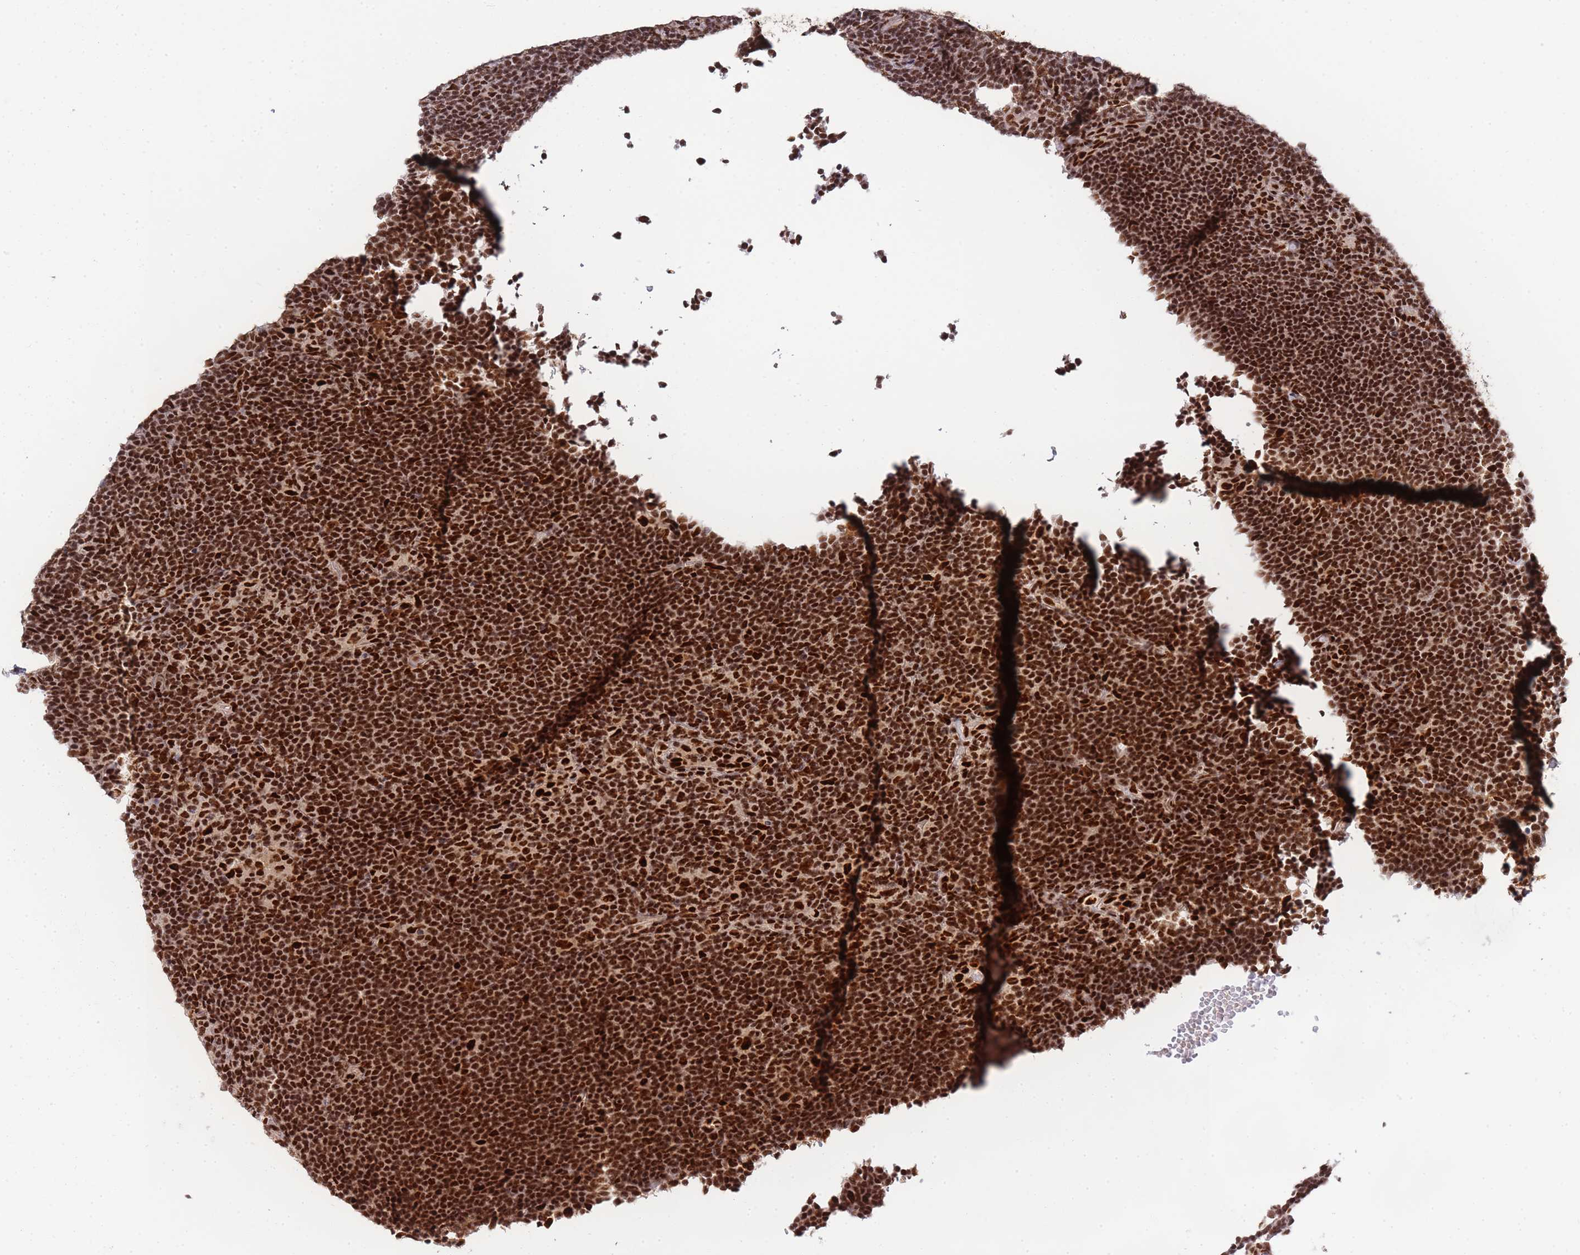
{"staining": {"intensity": "strong", "quantity": ">75%", "location": "nuclear"}, "tissue": "lymphoma", "cell_type": "Tumor cells", "image_type": "cancer", "snomed": [{"axis": "morphology", "description": "Hodgkin's disease, NOS"}, {"axis": "topography", "description": "Lymph node"}], "caption": "There is high levels of strong nuclear staining in tumor cells of lymphoma, as demonstrated by immunohistochemical staining (brown color).", "gene": "PRKDC", "patient": {"sex": "female", "age": 57}}